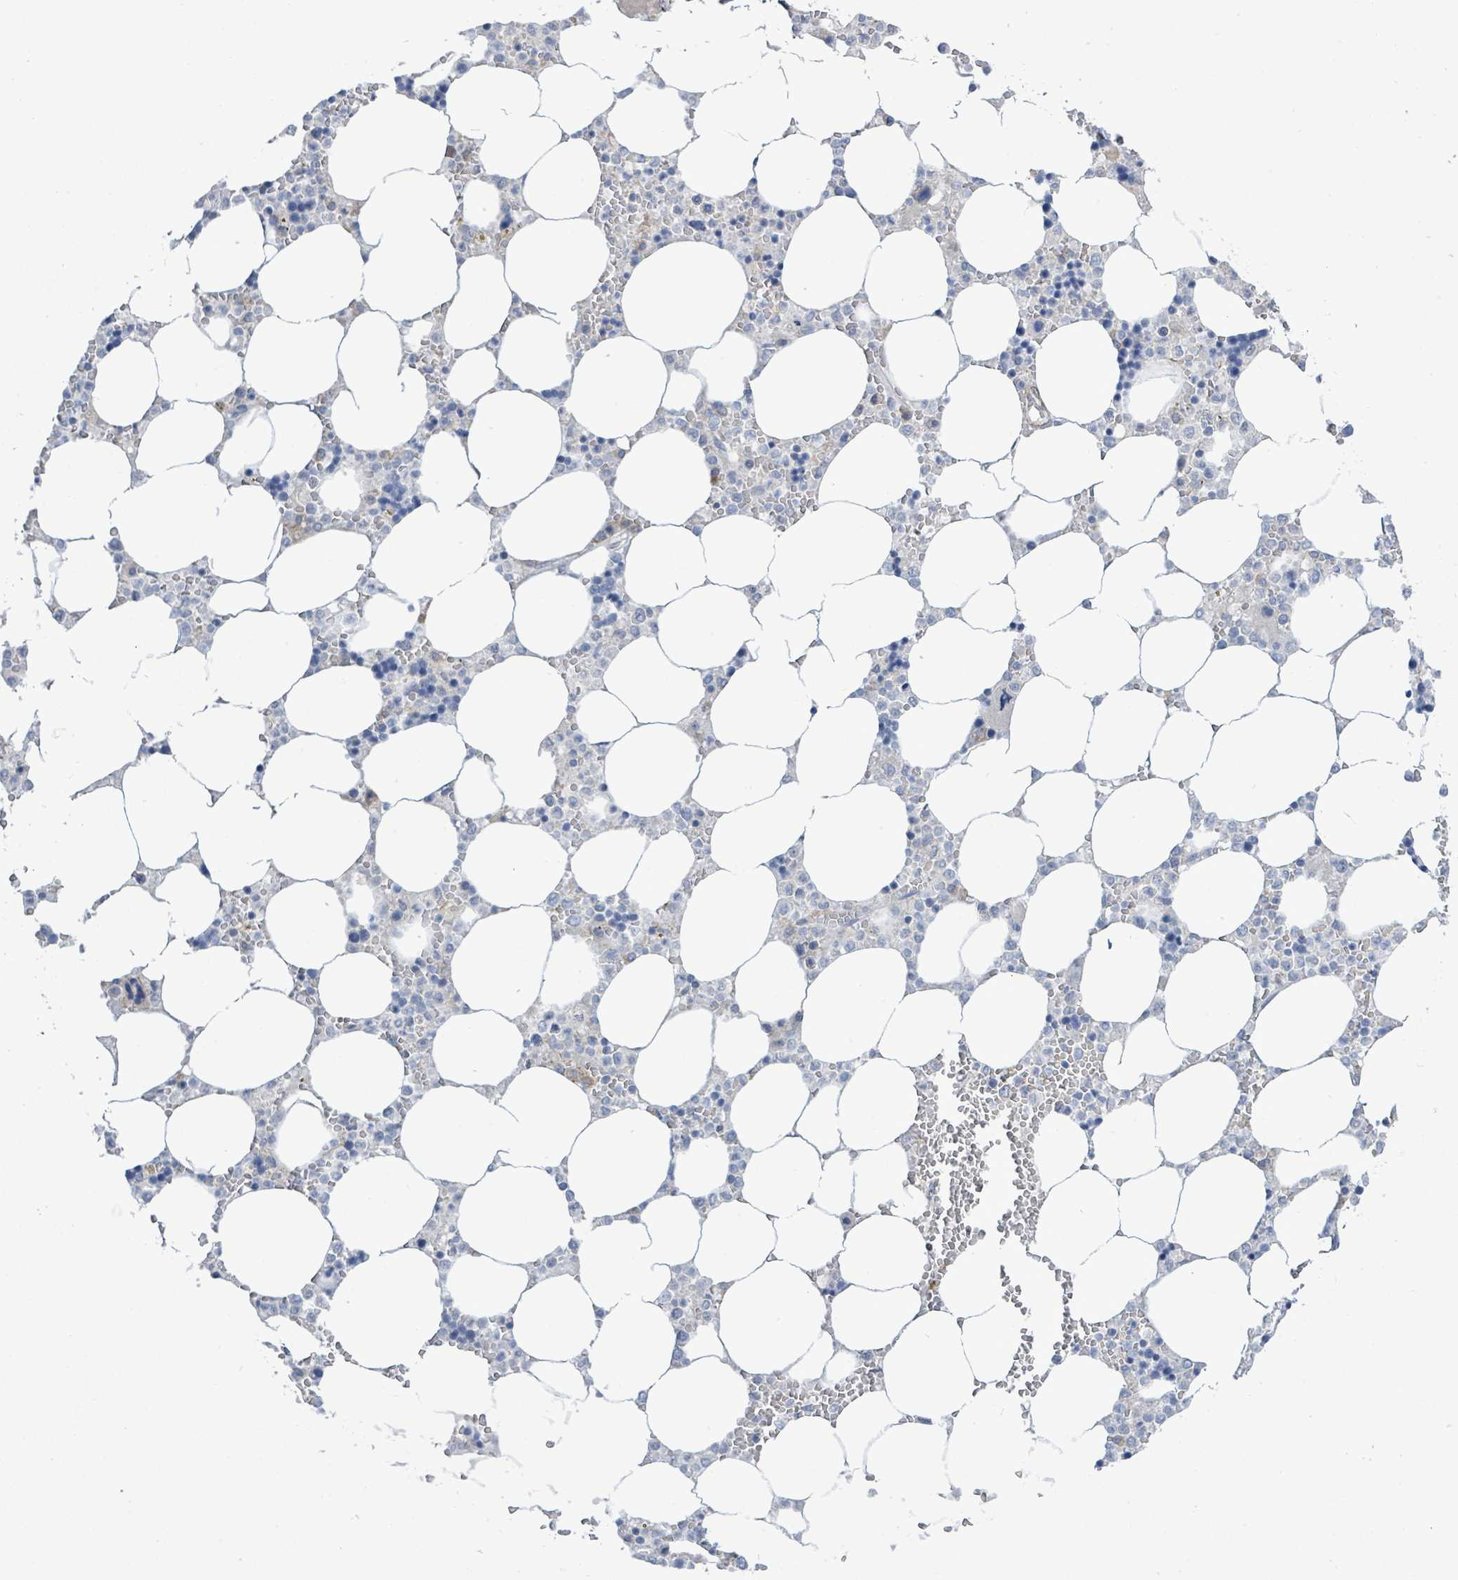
{"staining": {"intensity": "negative", "quantity": "none", "location": "none"}, "tissue": "bone marrow", "cell_type": "Hematopoietic cells", "image_type": "normal", "snomed": [{"axis": "morphology", "description": "Normal tissue, NOS"}, {"axis": "topography", "description": "Bone marrow"}], "caption": "An immunohistochemistry (IHC) image of benign bone marrow is shown. There is no staining in hematopoietic cells of bone marrow. (Immunohistochemistry (ihc), brightfield microscopy, high magnification).", "gene": "DMRTC1B", "patient": {"sex": "male", "age": 64}}